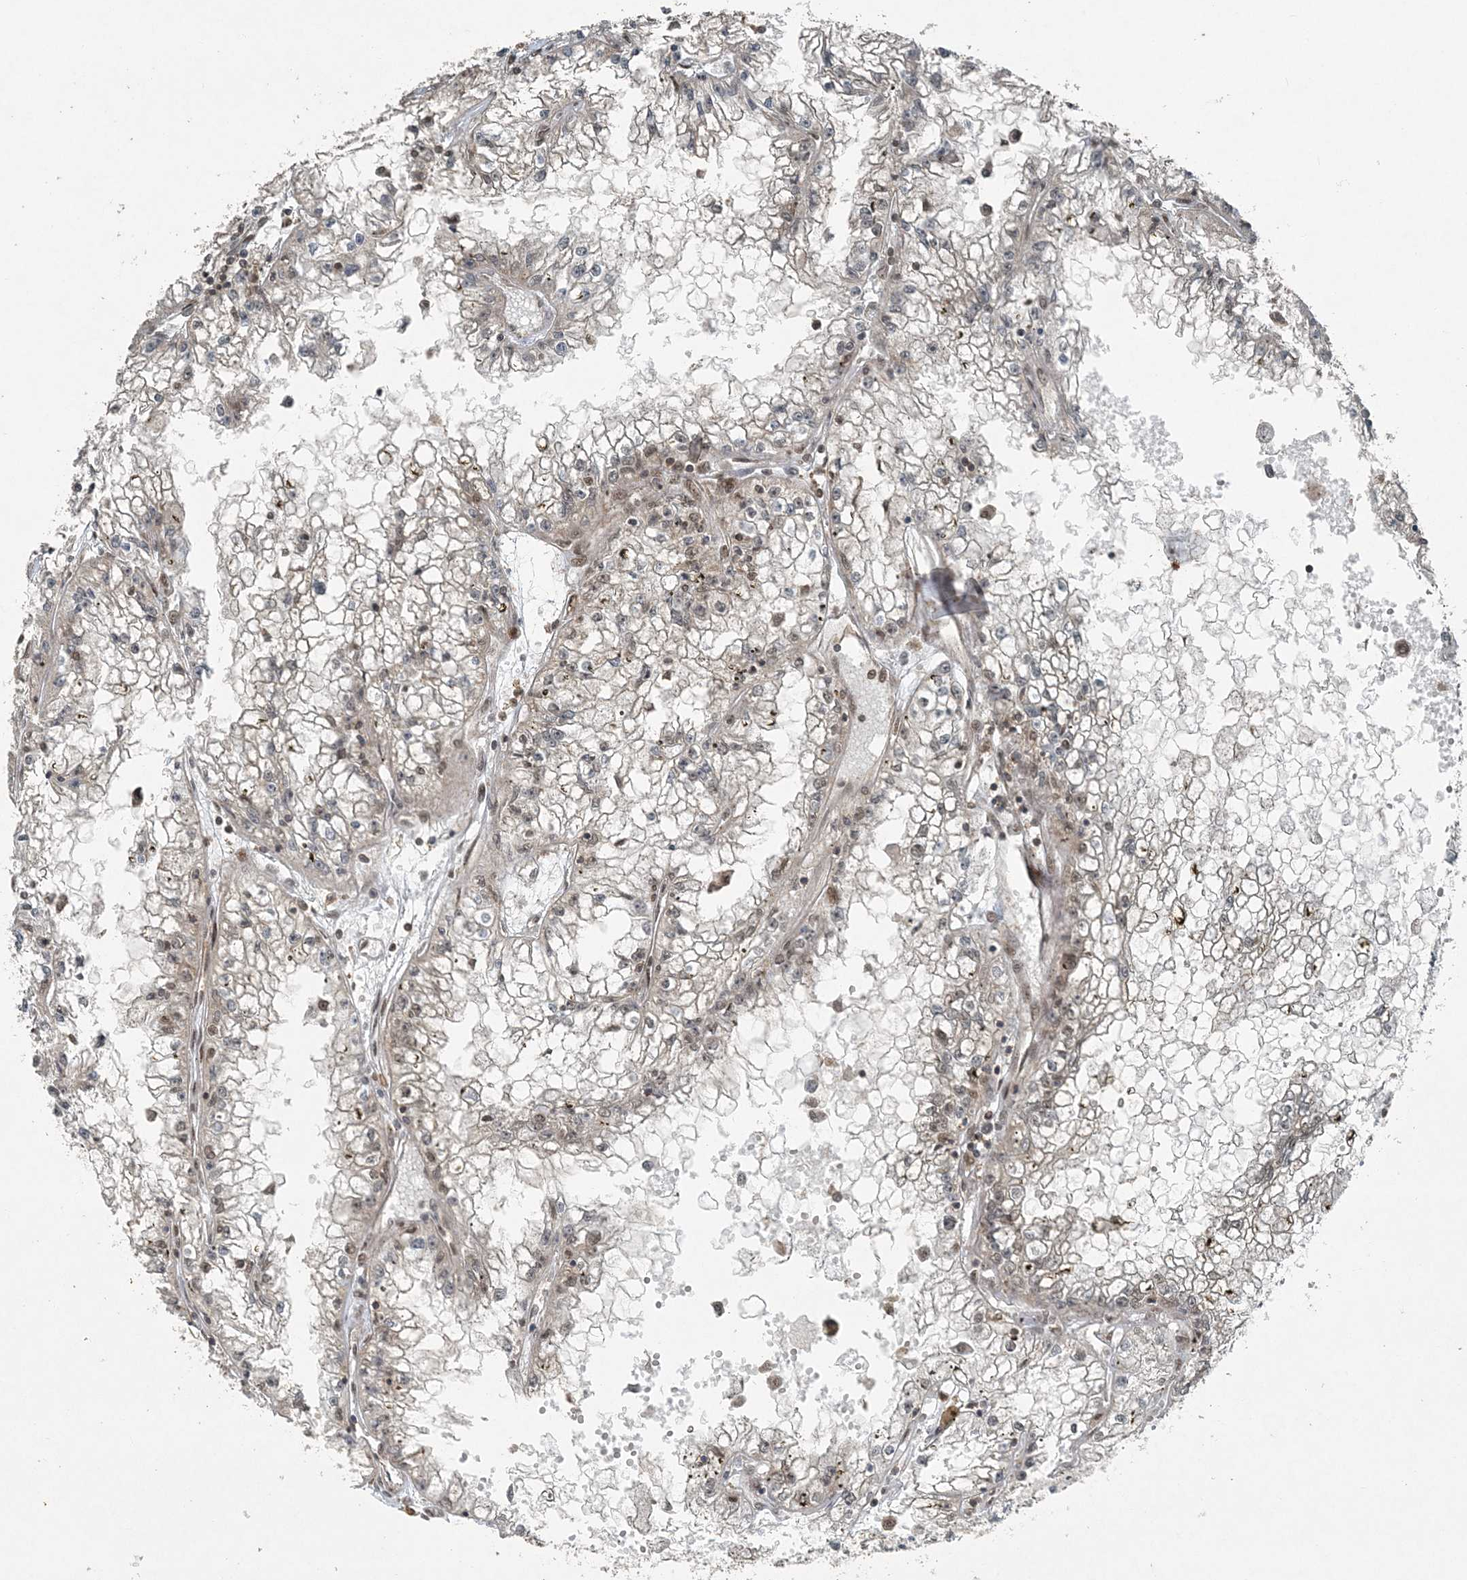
{"staining": {"intensity": "weak", "quantity": "25%-75%", "location": "nuclear"}, "tissue": "renal cancer", "cell_type": "Tumor cells", "image_type": "cancer", "snomed": [{"axis": "morphology", "description": "Adenocarcinoma, NOS"}, {"axis": "topography", "description": "Kidney"}], "caption": "High-power microscopy captured an immunohistochemistry (IHC) micrograph of renal cancer, revealing weak nuclear staining in approximately 25%-75% of tumor cells.", "gene": "COPS7B", "patient": {"sex": "male", "age": 56}}